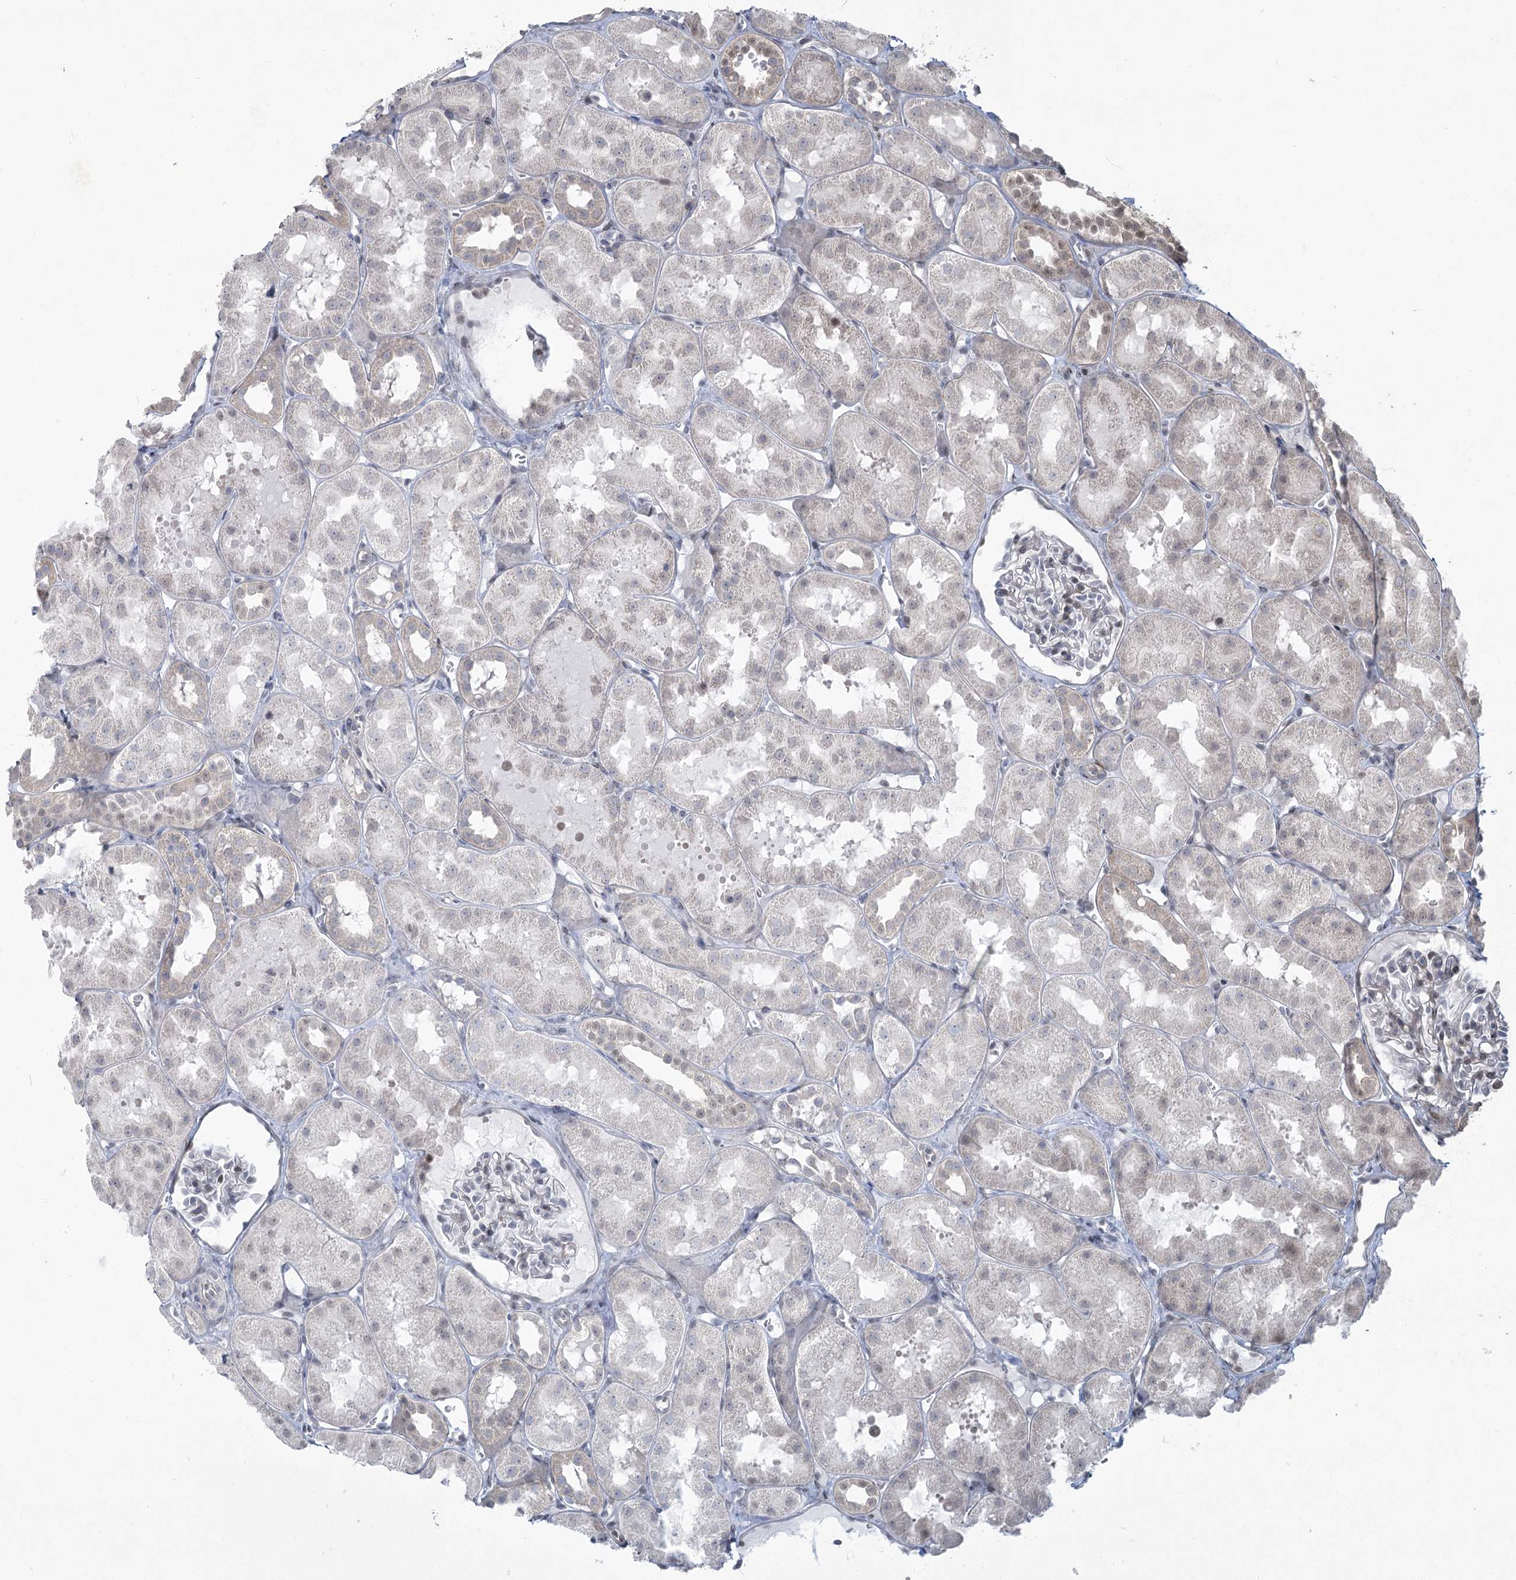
{"staining": {"intensity": "negative", "quantity": "none", "location": "none"}, "tissue": "kidney", "cell_type": "Cells in glomeruli", "image_type": "normal", "snomed": [{"axis": "morphology", "description": "Normal tissue, NOS"}, {"axis": "topography", "description": "Kidney"}, {"axis": "topography", "description": "Urinary bladder"}], "caption": "IHC of unremarkable human kidney reveals no expression in cells in glomeruli.", "gene": "ABITRAM", "patient": {"sex": "male", "age": 16}}